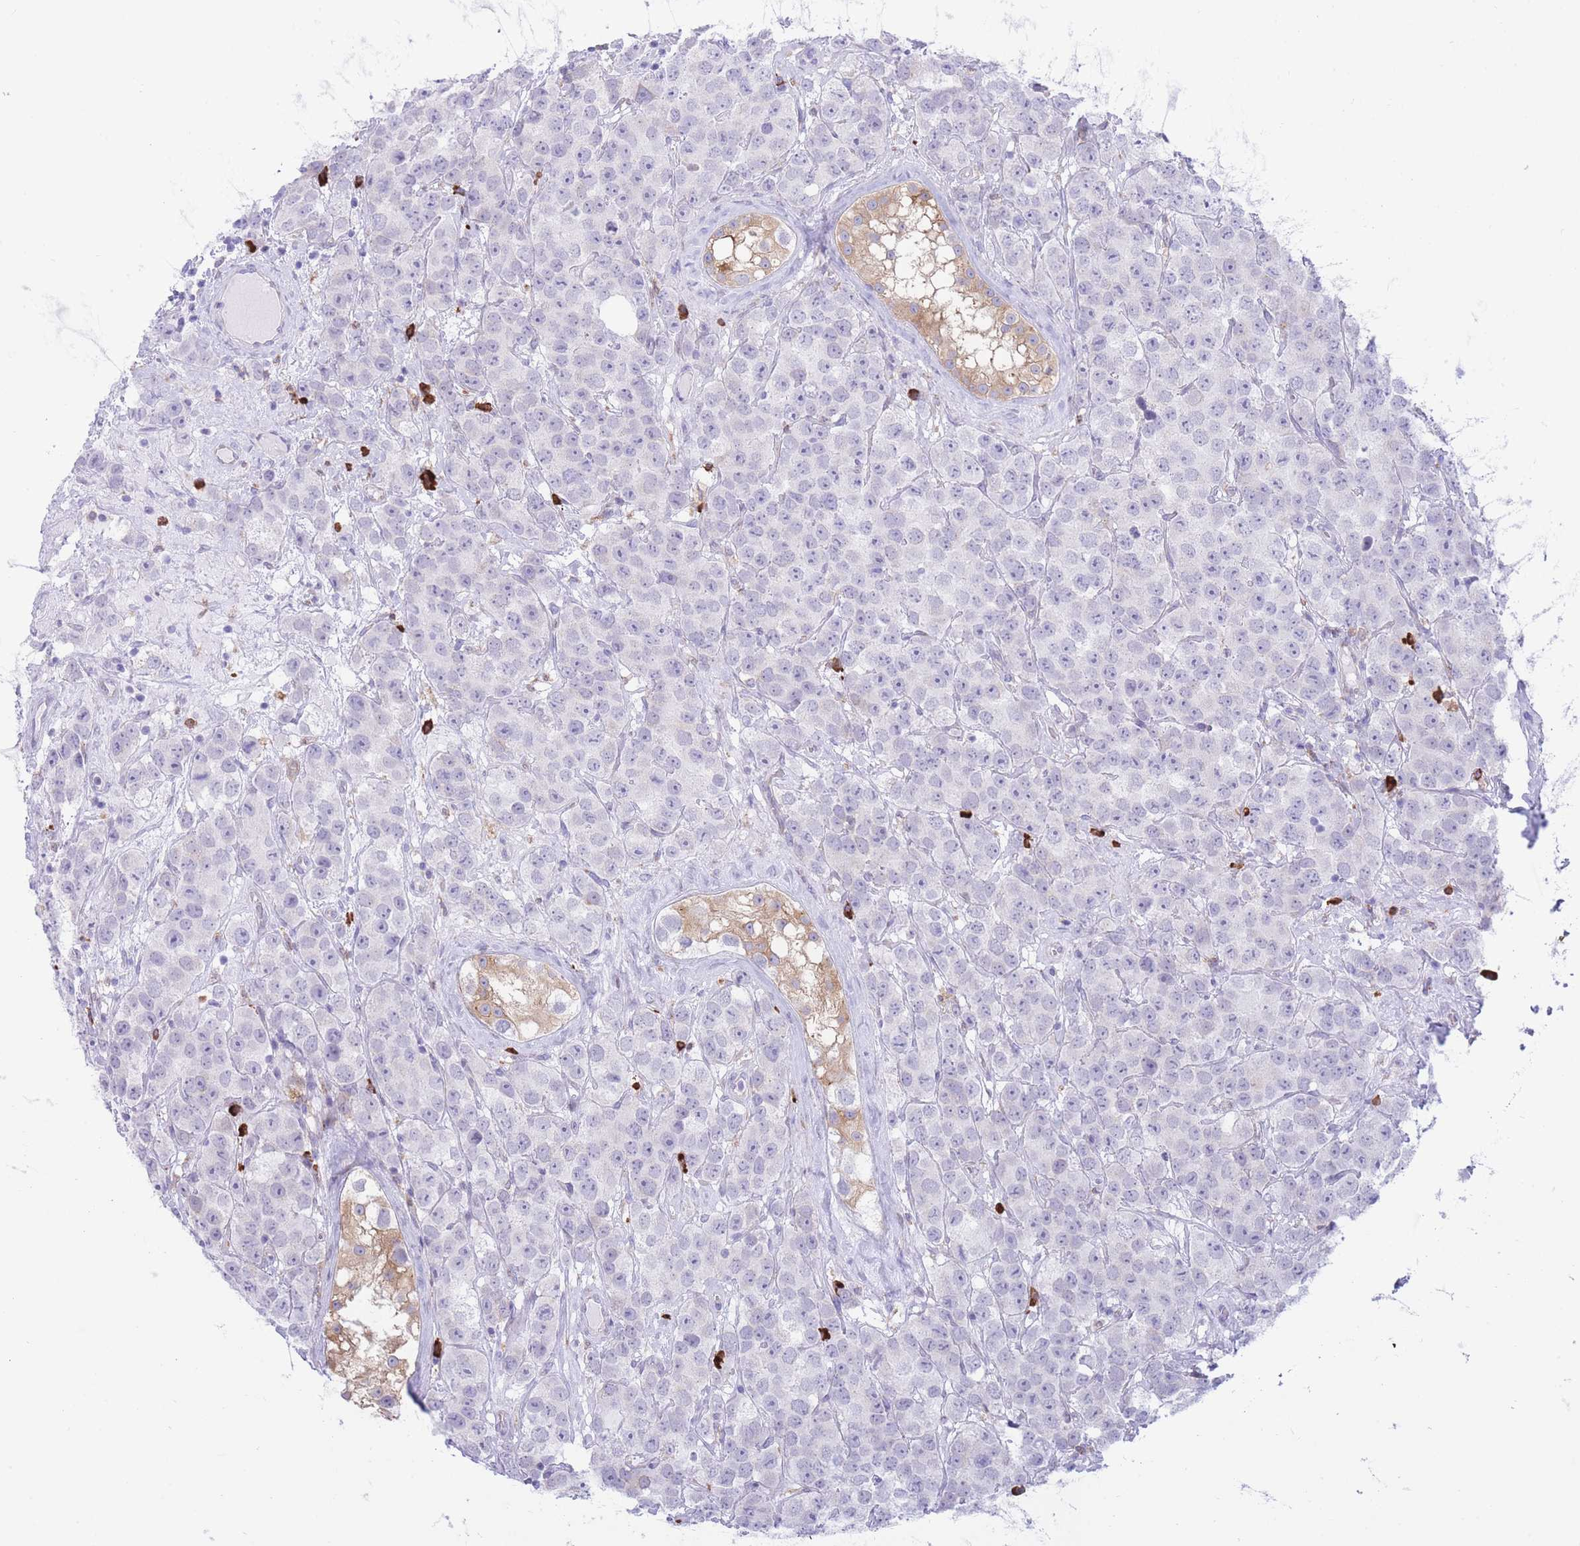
{"staining": {"intensity": "negative", "quantity": "none", "location": "none"}, "tissue": "testis cancer", "cell_type": "Tumor cells", "image_type": "cancer", "snomed": [{"axis": "morphology", "description": "Seminoma, NOS"}, {"axis": "topography", "description": "Testis"}], "caption": "The immunohistochemistry (IHC) photomicrograph has no significant positivity in tumor cells of seminoma (testis) tissue.", "gene": "MYDGF", "patient": {"sex": "male", "age": 28}}